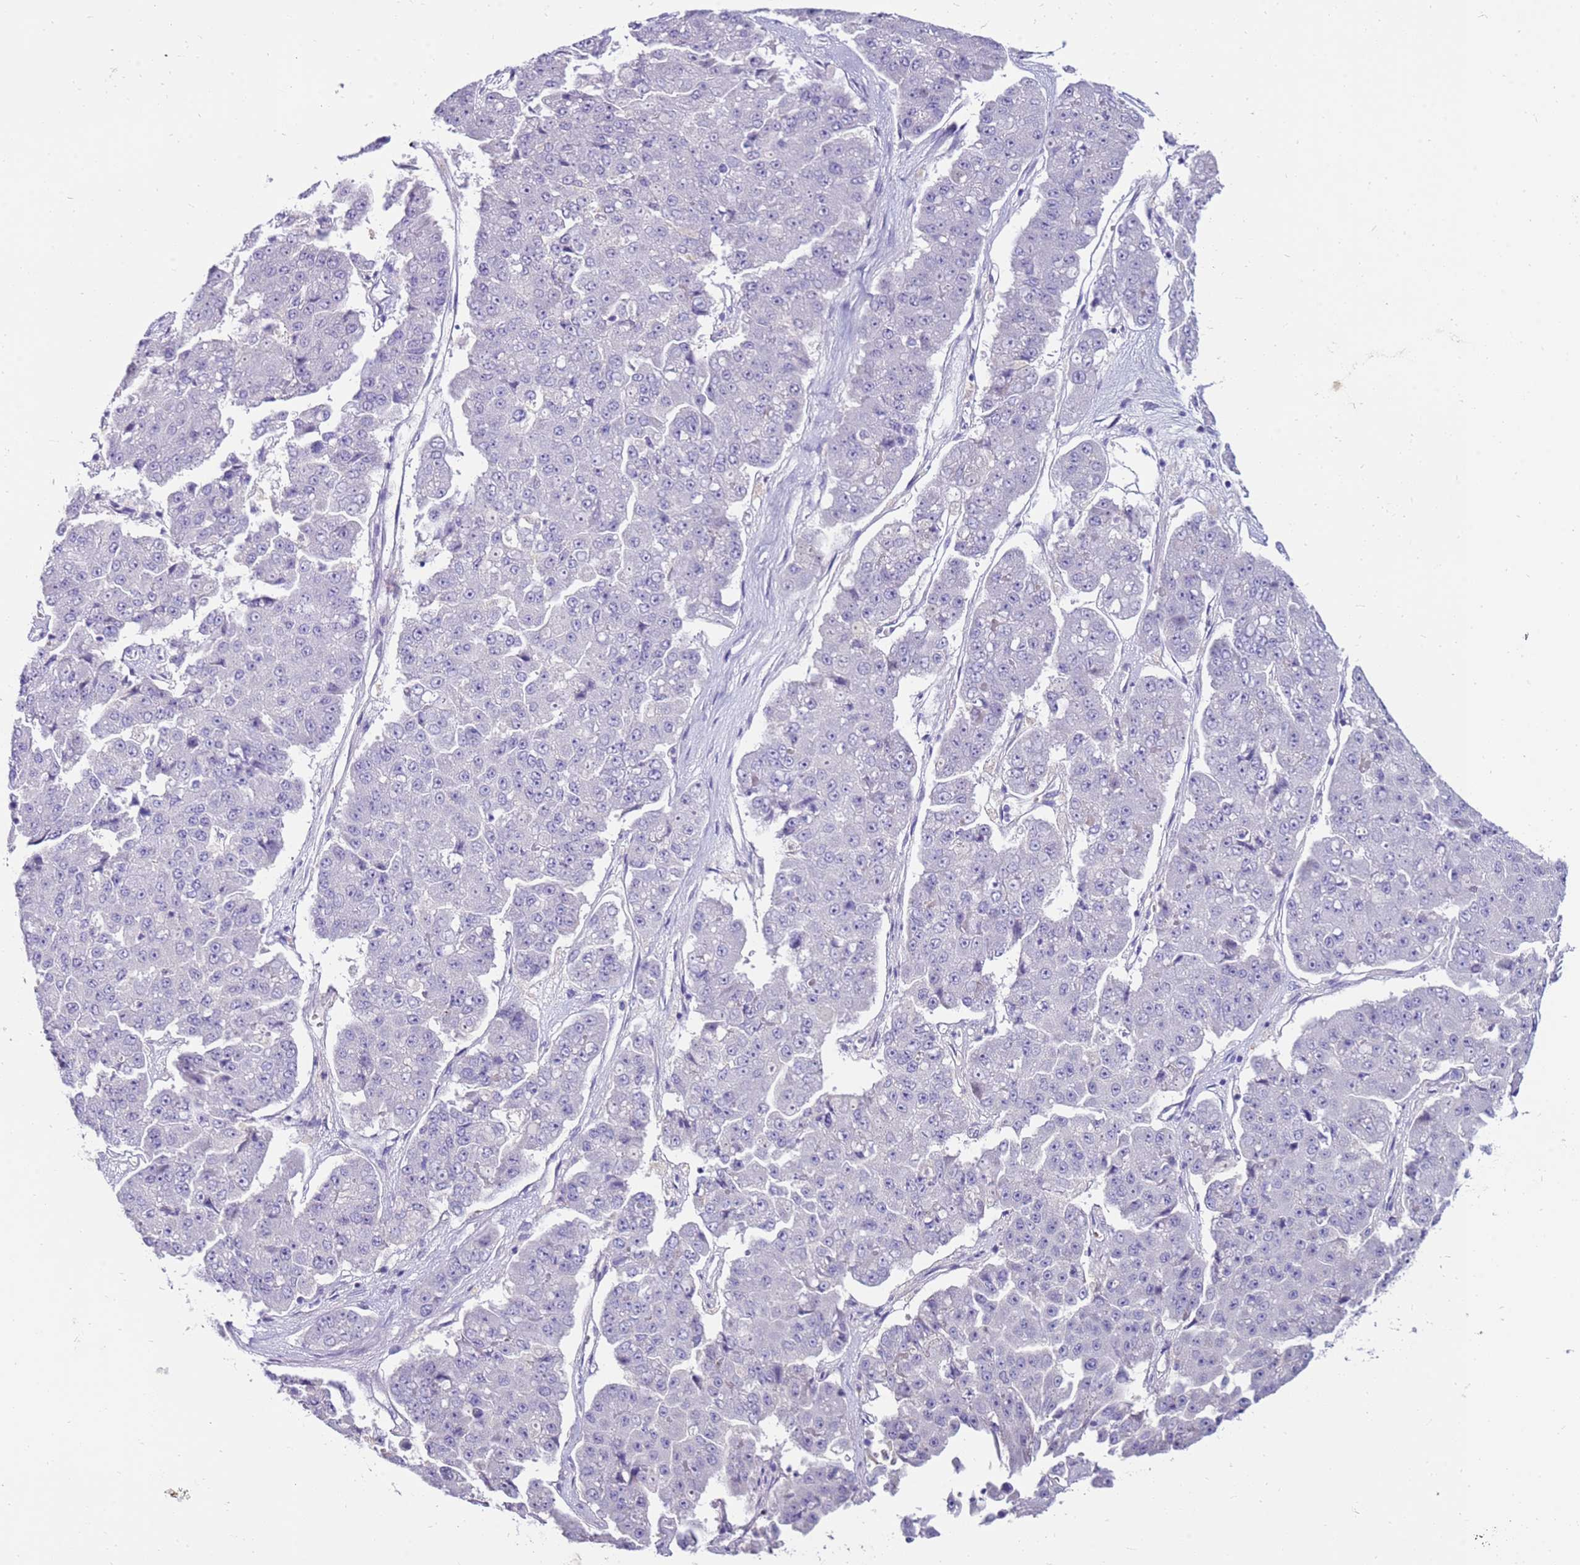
{"staining": {"intensity": "negative", "quantity": "none", "location": "none"}, "tissue": "pancreatic cancer", "cell_type": "Tumor cells", "image_type": "cancer", "snomed": [{"axis": "morphology", "description": "Adenocarcinoma, NOS"}, {"axis": "topography", "description": "Pancreas"}], "caption": "This is a micrograph of immunohistochemistry staining of adenocarcinoma (pancreatic), which shows no expression in tumor cells. (DAB (3,3'-diaminobenzidine) immunohistochemistry (IHC) visualized using brightfield microscopy, high magnification).", "gene": "EVPLL", "patient": {"sex": "male", "age": 50}}